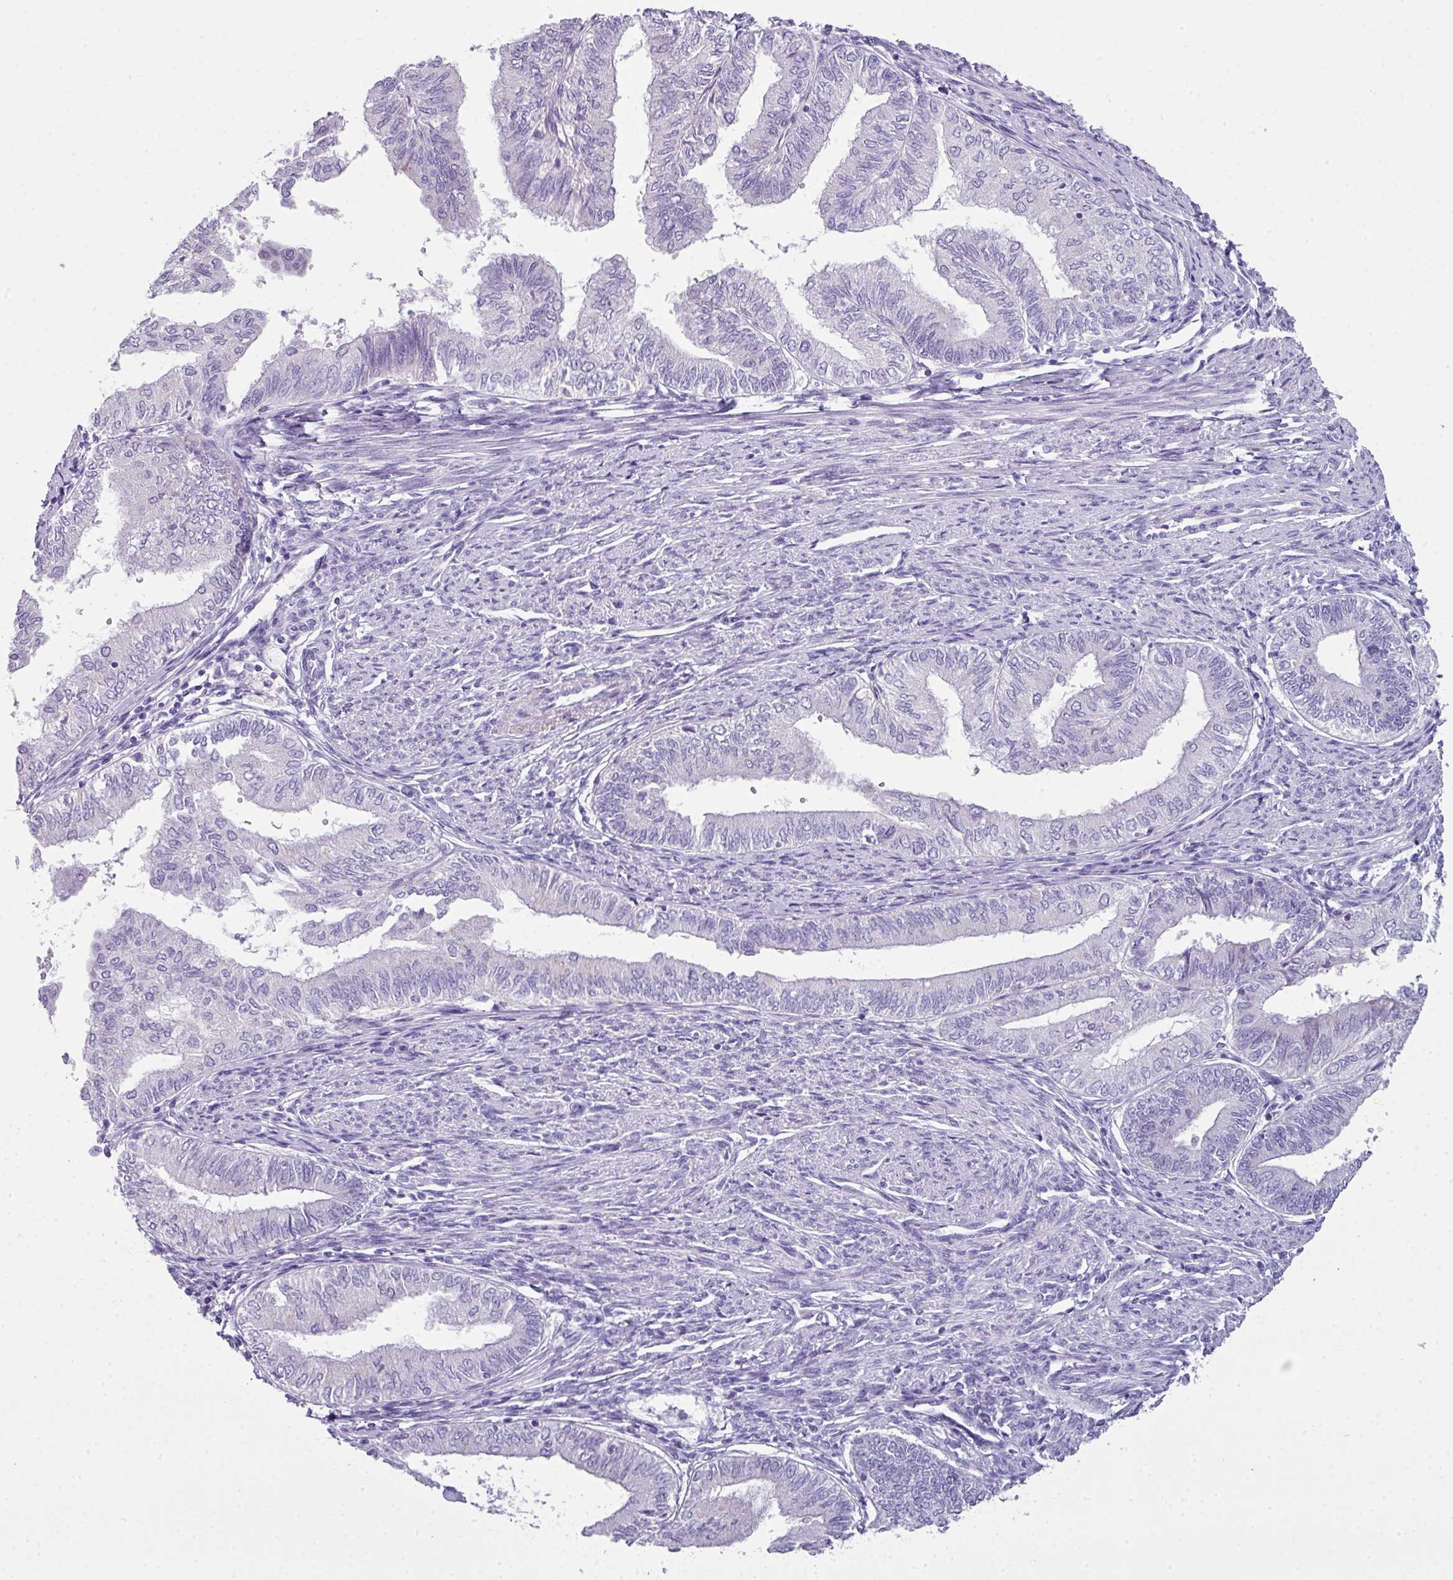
{"staining": {"intensity": "negative", "quantity": "none", "location": "none"}, "tissue": "endometrial cancer", "cell_type": "Tumor cells", "image_type": "cancer", "snomed": [{"axis": "morphology", "description": "Adenocarcinoma, NOS"}, {"axis": "topography", "description": "Endometrium"}], "caption": "An immunohistochemistry histopathology image of adenocarcinoma (endometrial) is shown. There is no staining in tumor cells of adenocarcinoma (endometrial).", "gene": "ZNF568", "patient": {"sex": "female", "age": 66}}